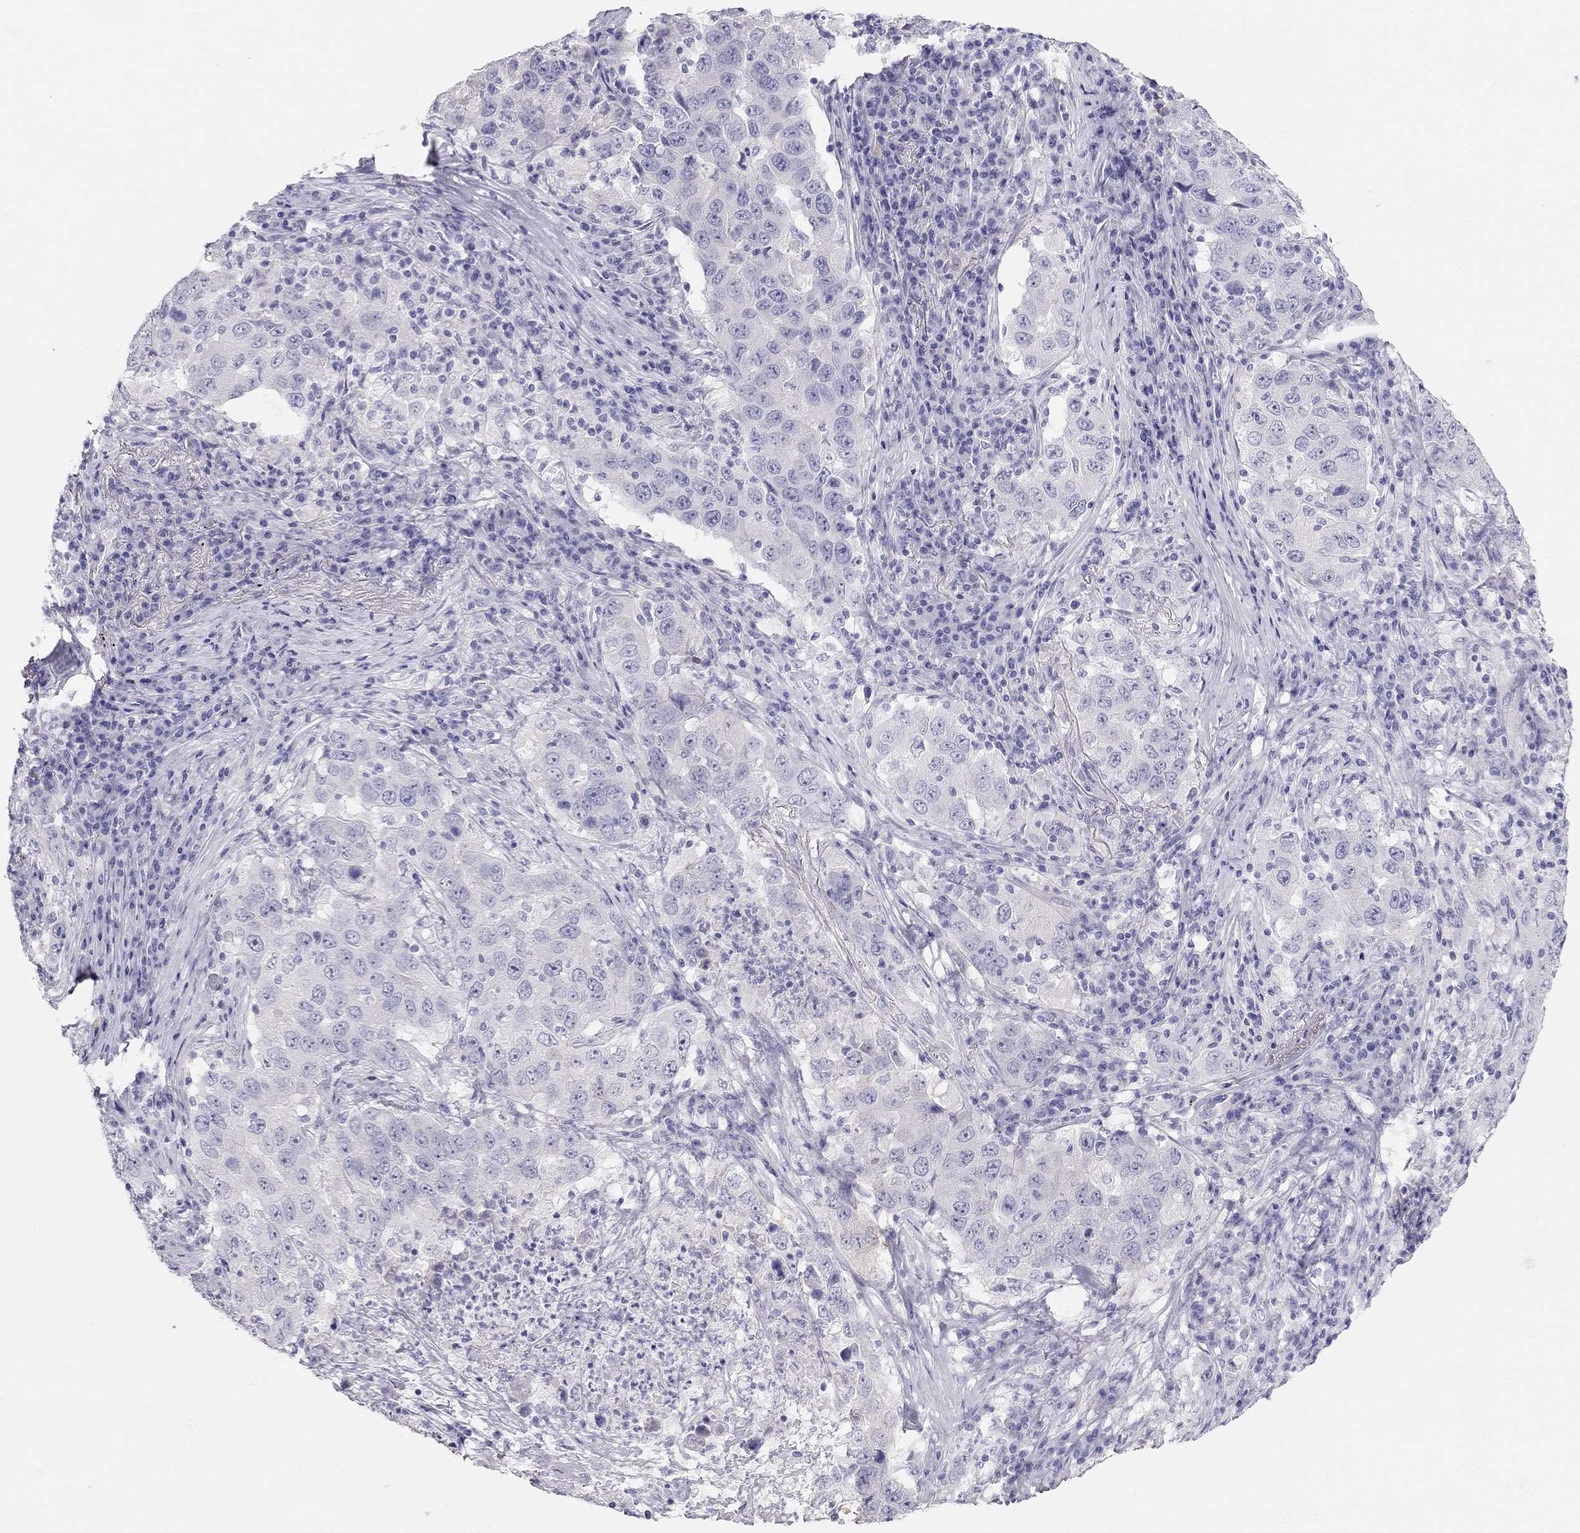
{"staining": {"intensity": "negative", "quantity": "none", "location": "none"}, "tissue": "lung cancer", "cell_type": "Tumor cells", "image_type": "cancer", "snomed": [{"axis": "morphology", "description": "Adenocarcinoma, NOS"}, {"axis": "topography", "description": "Lung"}], "caption": "This micrograph is of lung adenocarcinoma stained with immunohistochemistry to label a protein in brown with the nuclei are counter-stained blue. There is no positivity in tumor cells. Nuclei are stained in blue.", "gene": "RFLNA", "patient": {"sex": "male", "age": 73}}